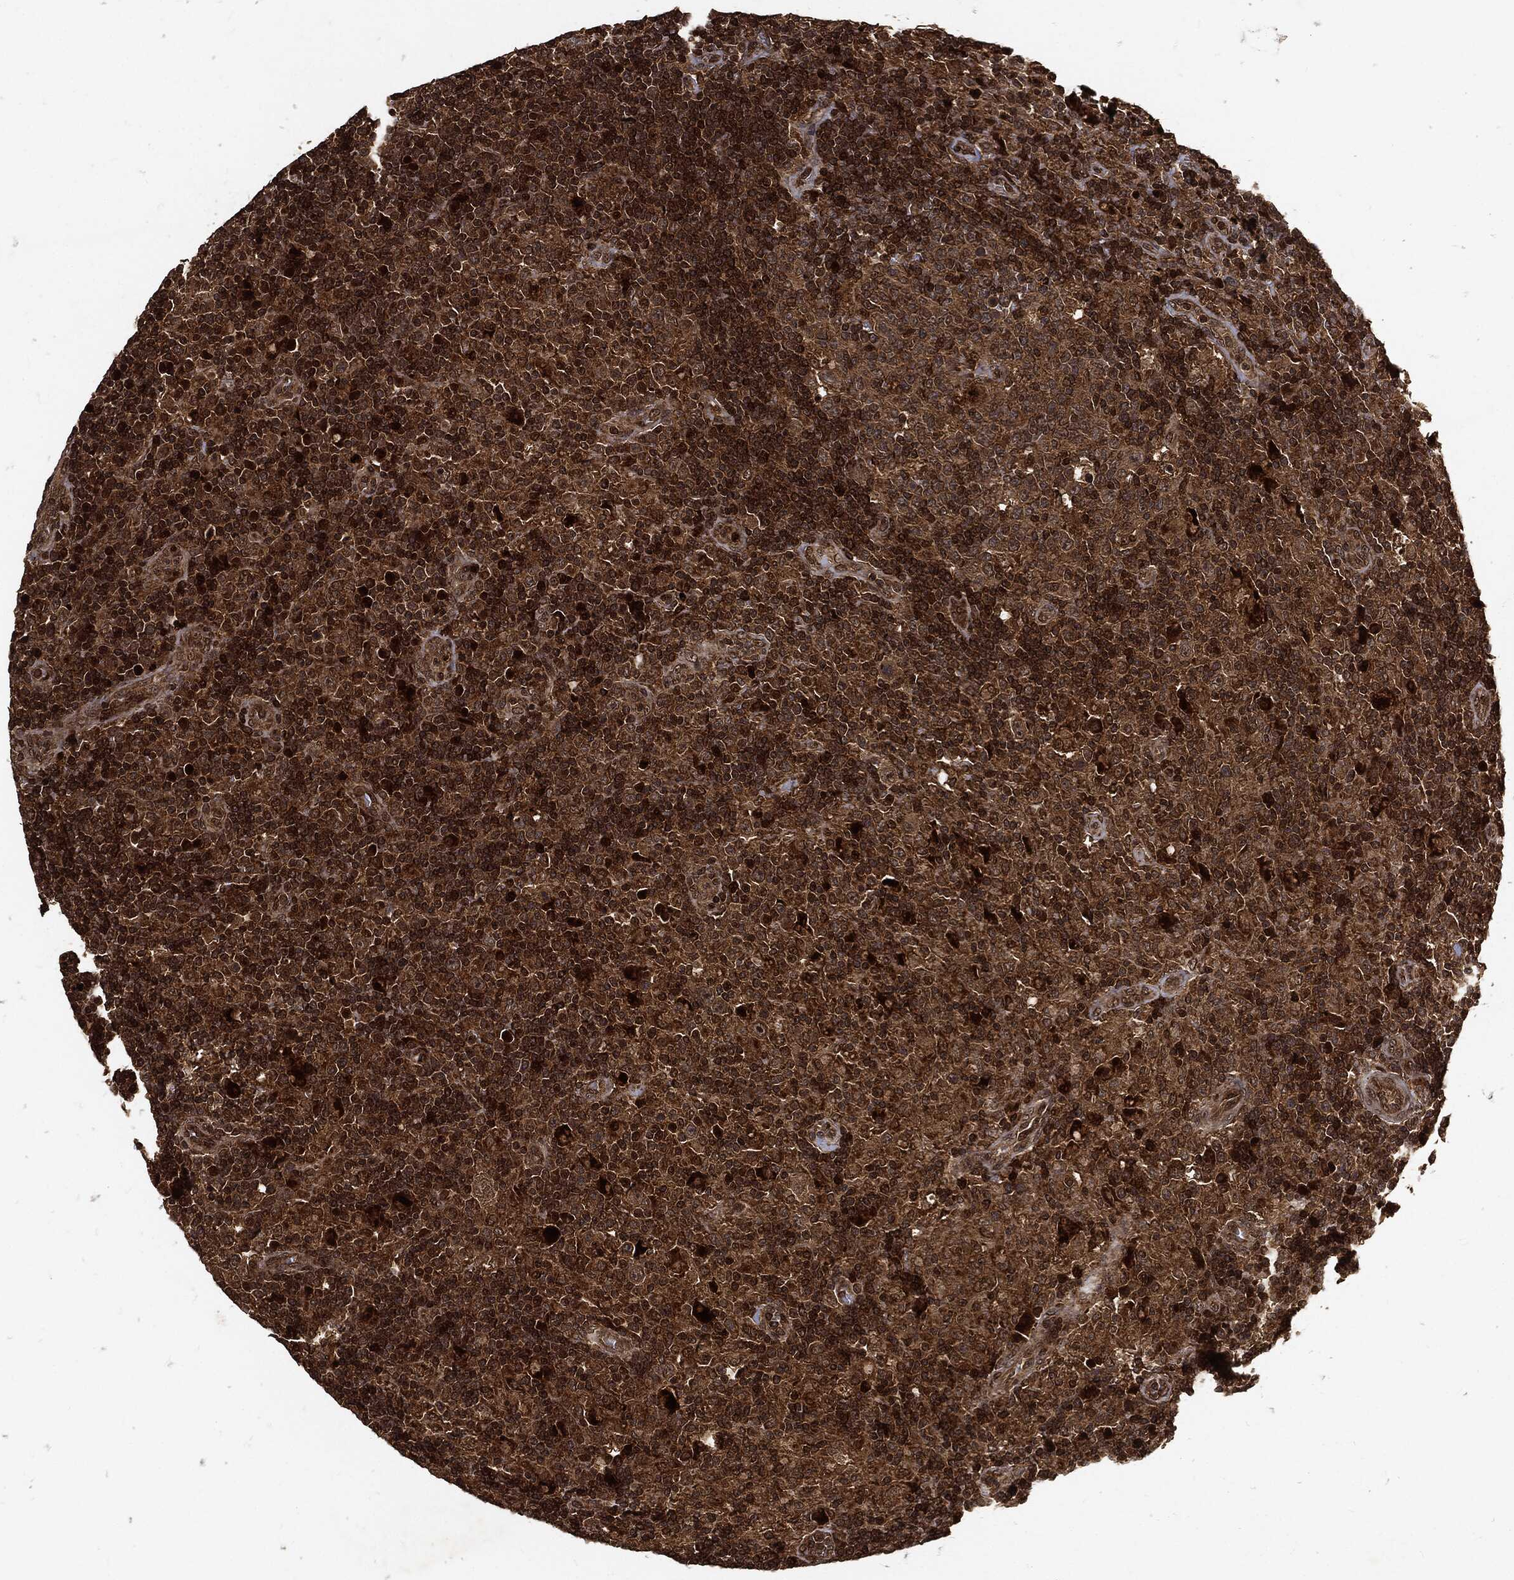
{"staining": {"intensity": "moderate", "quantity": ">75%", "location": "cytoplasmic/membranous"}, "tissue": "lymphoma", "cell_type": "Tumor cells", "image_type": "cancer", "snomed": [{"axis": "morphology", "description": "Hodgkin's disease, NOS"}, {"axis": "topography", "description": "Lymph node"}], "caption": "About >75% of tumor cells in lymphoma exhibit moderate cytoplasmic/membranous protein positivity as visualized by brown immunohistochemical staining.", "gene": "ZNF226", "patient": {"sex": "male", "age": 70}}